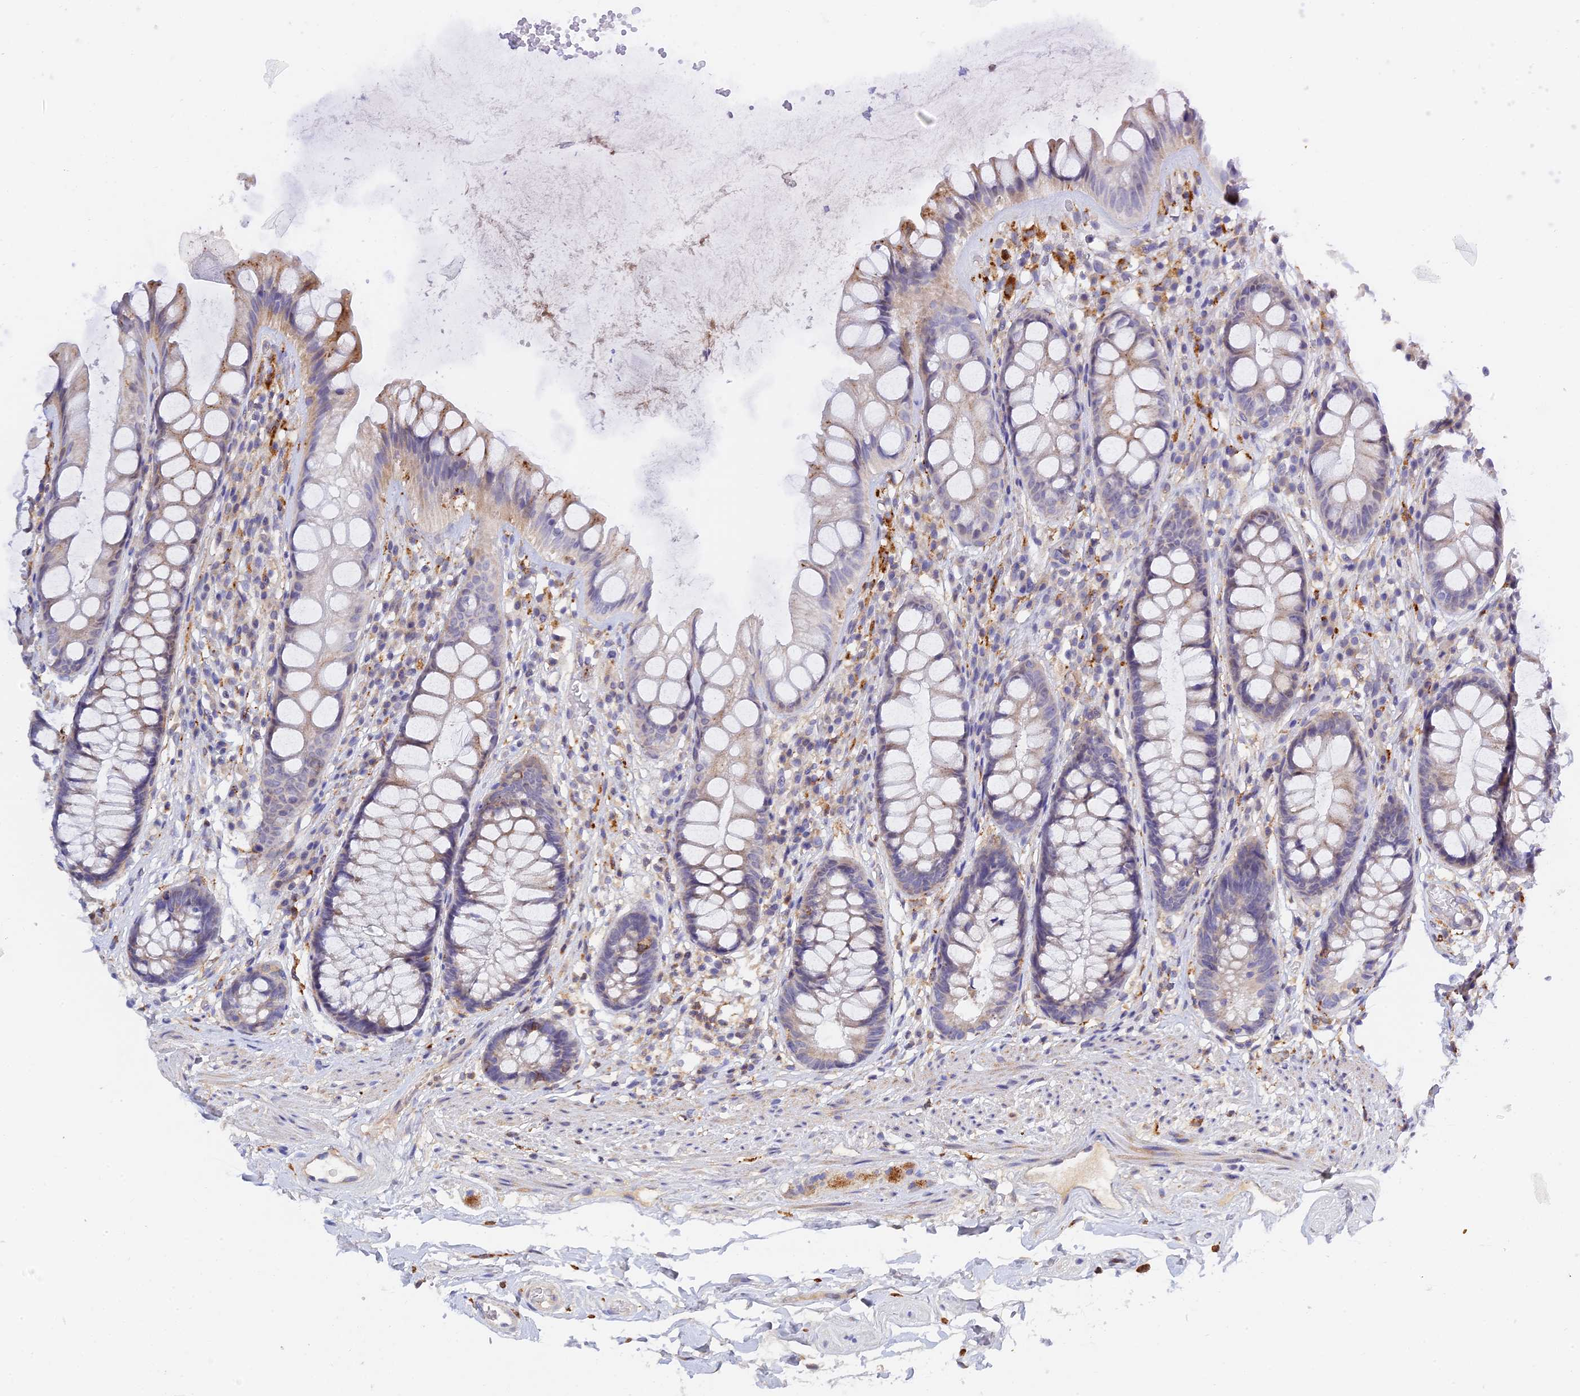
{"staining": {"intensity": "moderate", "quantity": "<25%", "location": "cytoplasmic/membranous"}, "tissue": "rectum", "cell_type": "Glandular cells", "image_type": "normal", "snomed": [{"axis": "morphology", "description": "Normal tissue, NOS"}, {"axis": "topography", "description": "Rectum"}], "caption": "Rectum stained with IHC demonstrates moderate cytoplasmic/membranous expression in approximately <25% of glandular cells. The staining is performed using DAB brown chromogen to label protein expression. The nuclei are counter-stained blue using hematoxylin.", "gene": "RPGRIP1L", "patient": {"sex": "male", "age": 74}}